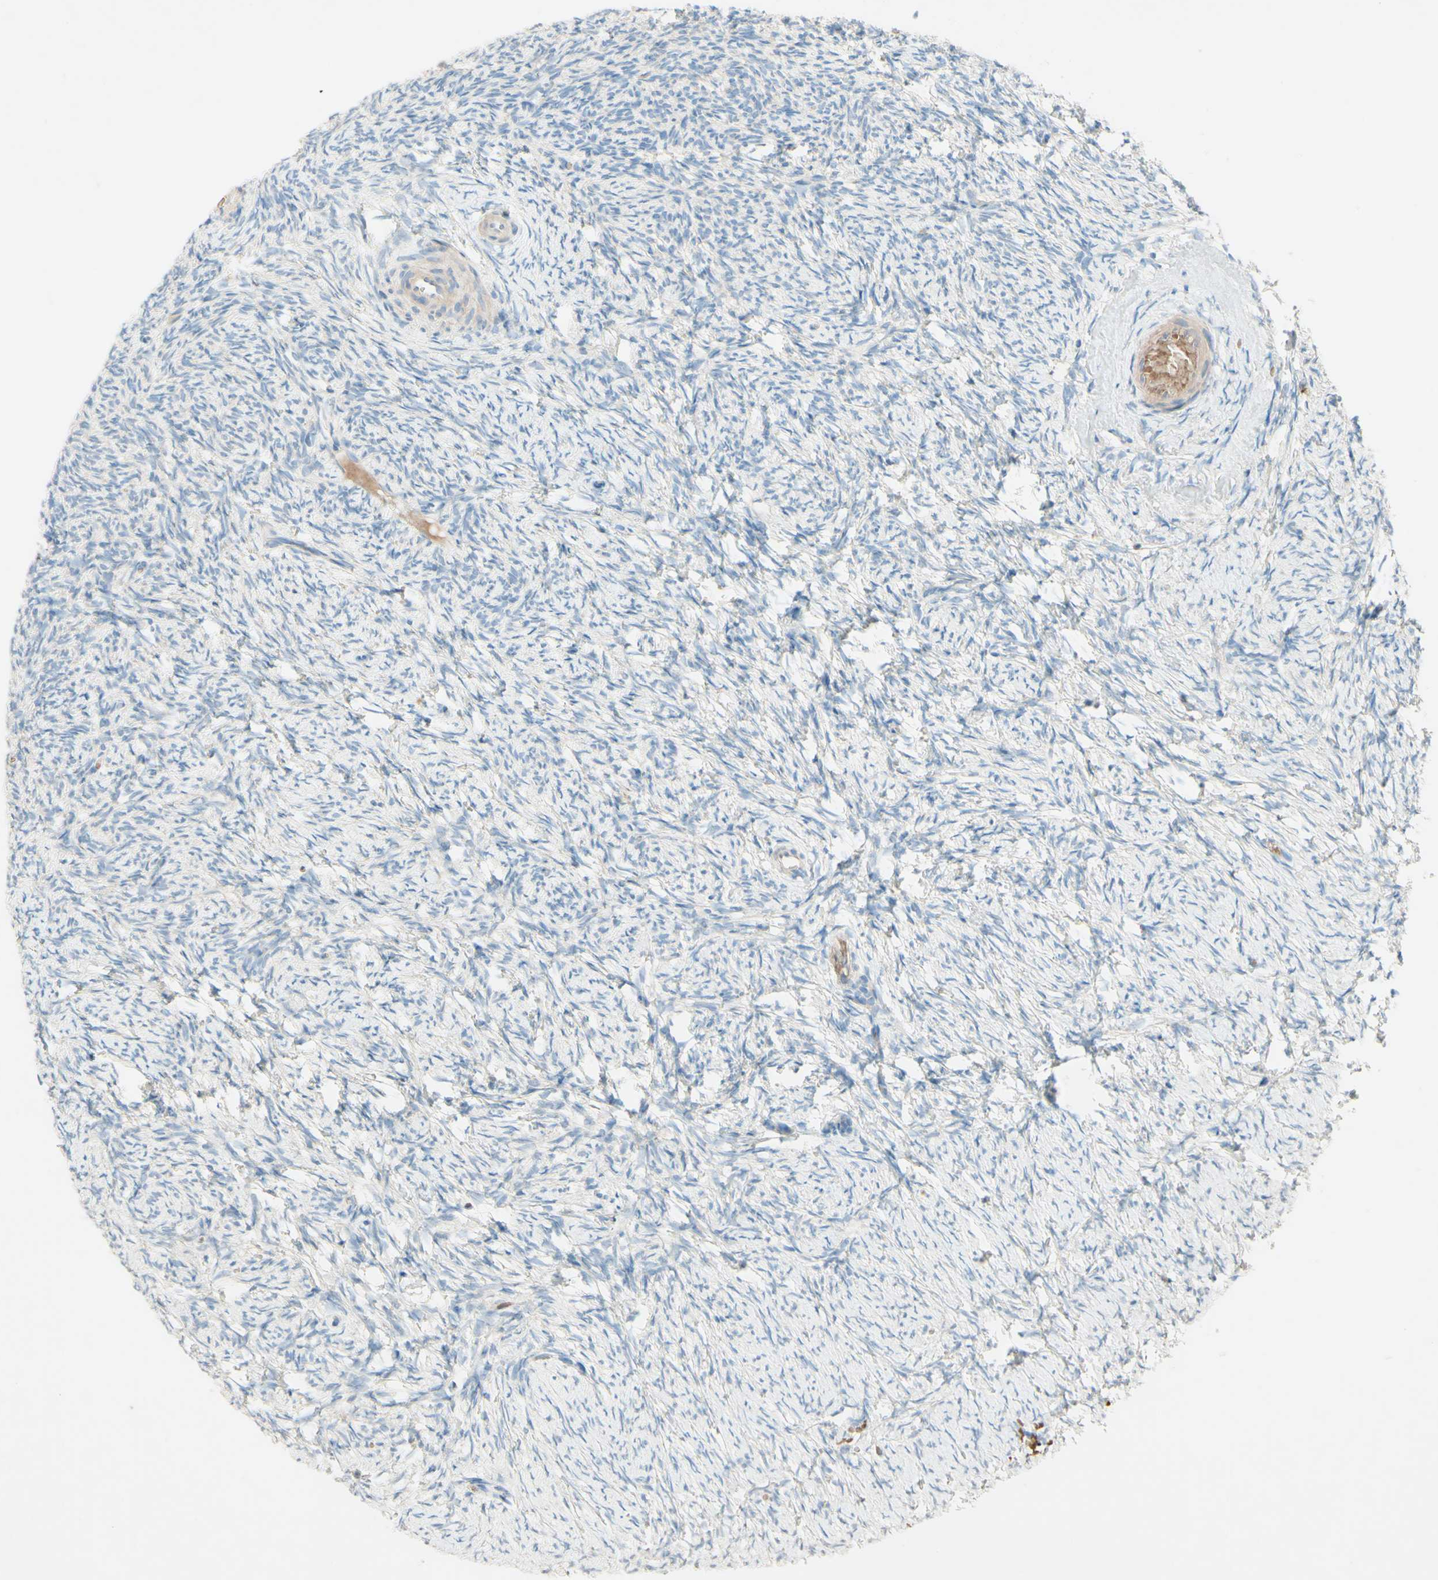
{"staining": {"intensity": "moderate", "quantity": ">75%", "location": "cytoplasmic/membranous"}, "tissue": "ovary", "cell_type": "Follicle cells", "image_type": "normal", "snomed": [{"axis": "morphology", "description": "Normal tissue, NOS"}, {"axis": "topography", "description": "Ovary"}], "caption": "Follicle cells exhibit moderate cytoplasmic/membranous positivity in approximately >75% of cells in benign ovary. Immunohistochemistry stains the protein of interest in brown and the nuclei are stained blue.", "gene": "IL2", "patient": {"sex": "female", "age": 60}}